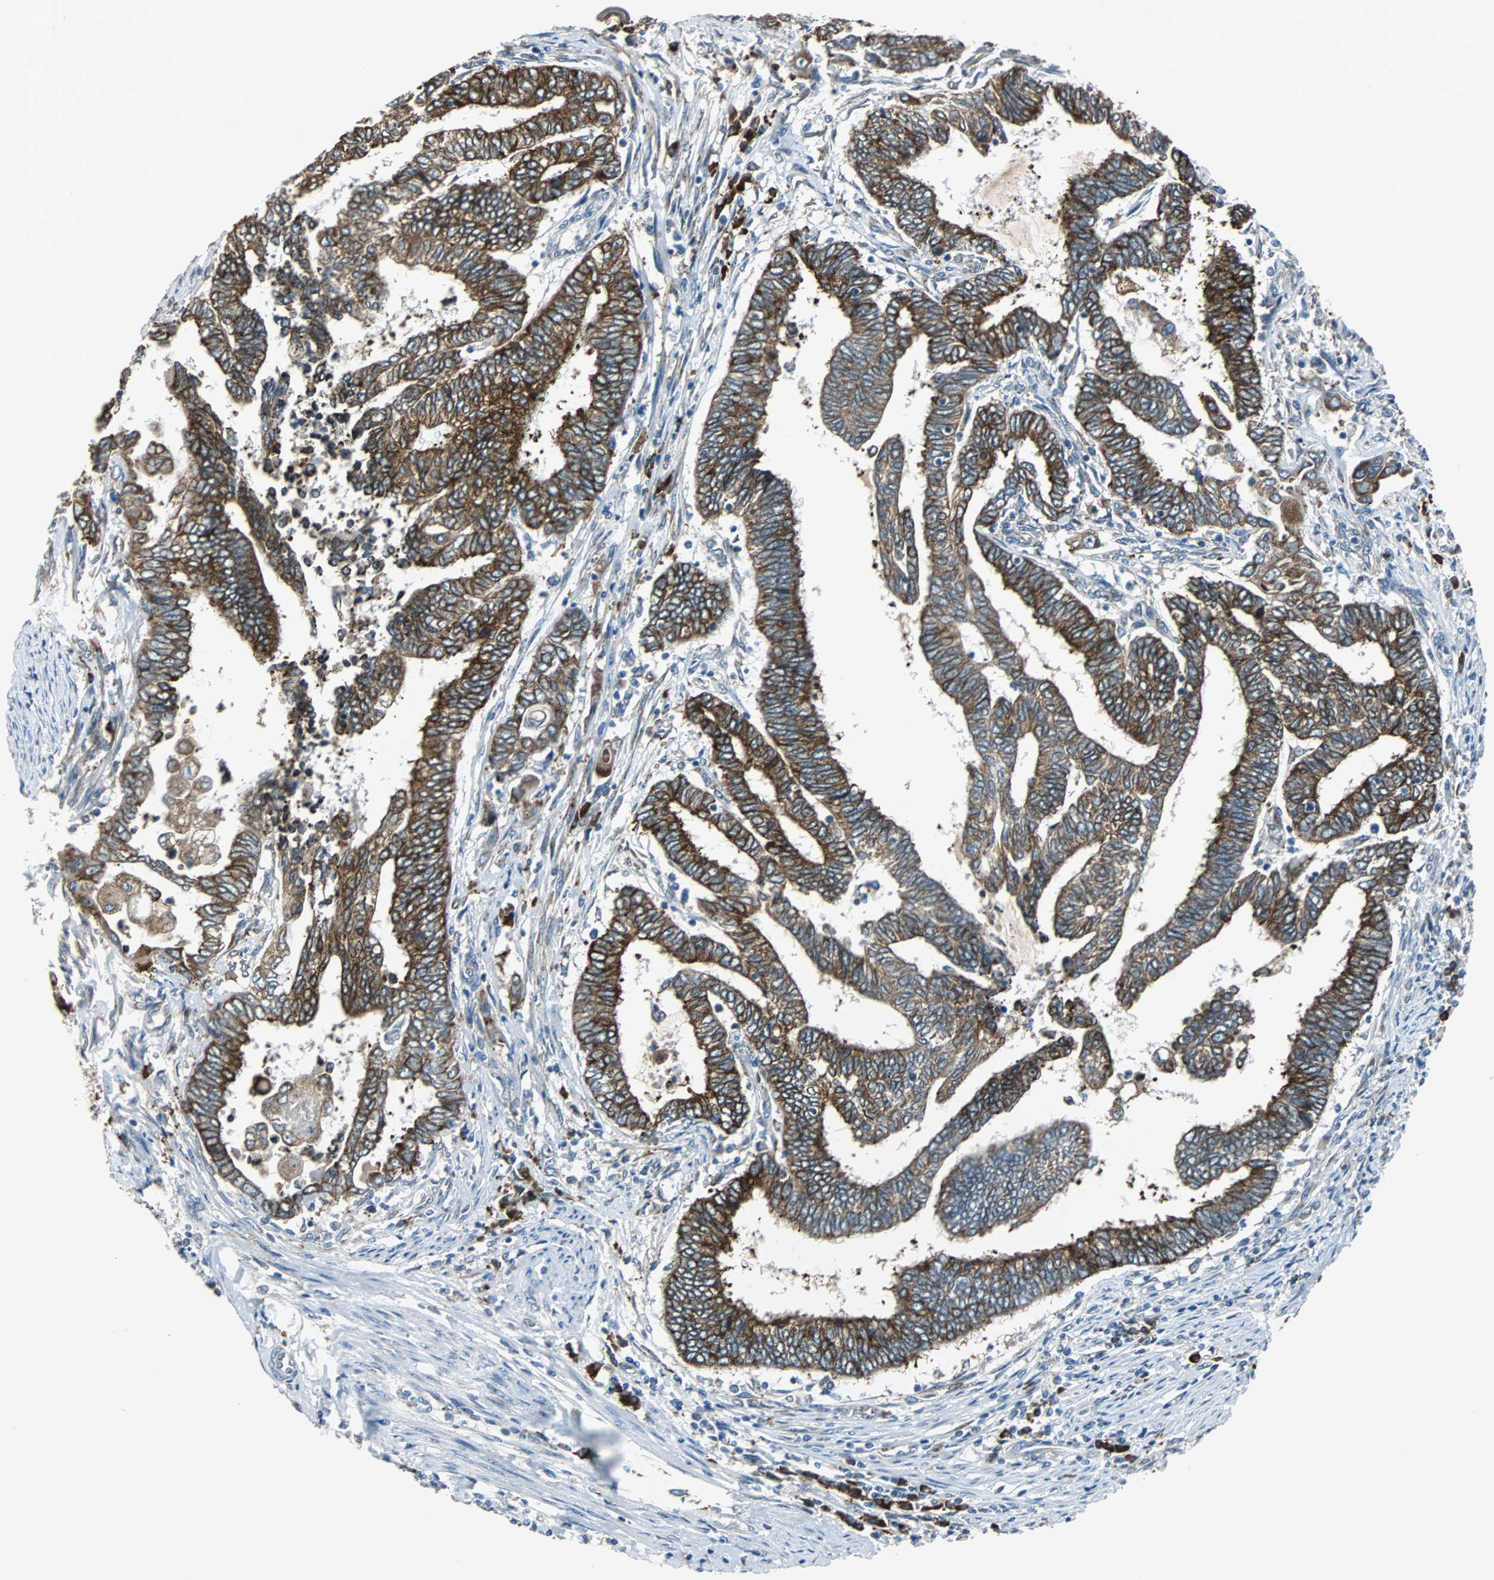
{"staining": {"intensity": "strong", "quantity": "25%-75%", "location": "cytoplasmic/membranous"}, "tissue": "endometrial cancer", "cell_type": "Tumor cells", "image_type": "cancer", "snomed": [{"axis": "morphology", "description": "Adenocarcinoma, NOS"}, {"axis": "topography", "description": "Uterus"}, {"axis": "topography", "description": "Endometrium"}], "caption": "DAB (3,3'-diaminobenzidine) immunohistochemical staining of human endometrial cancer (adenocarcinoma) displays strong cytoplasmic/membranous protein expression in about 25%-75% of tumor cells.", "gene": "PDIA4", "patient": {"sex": "female", "age": 70}}